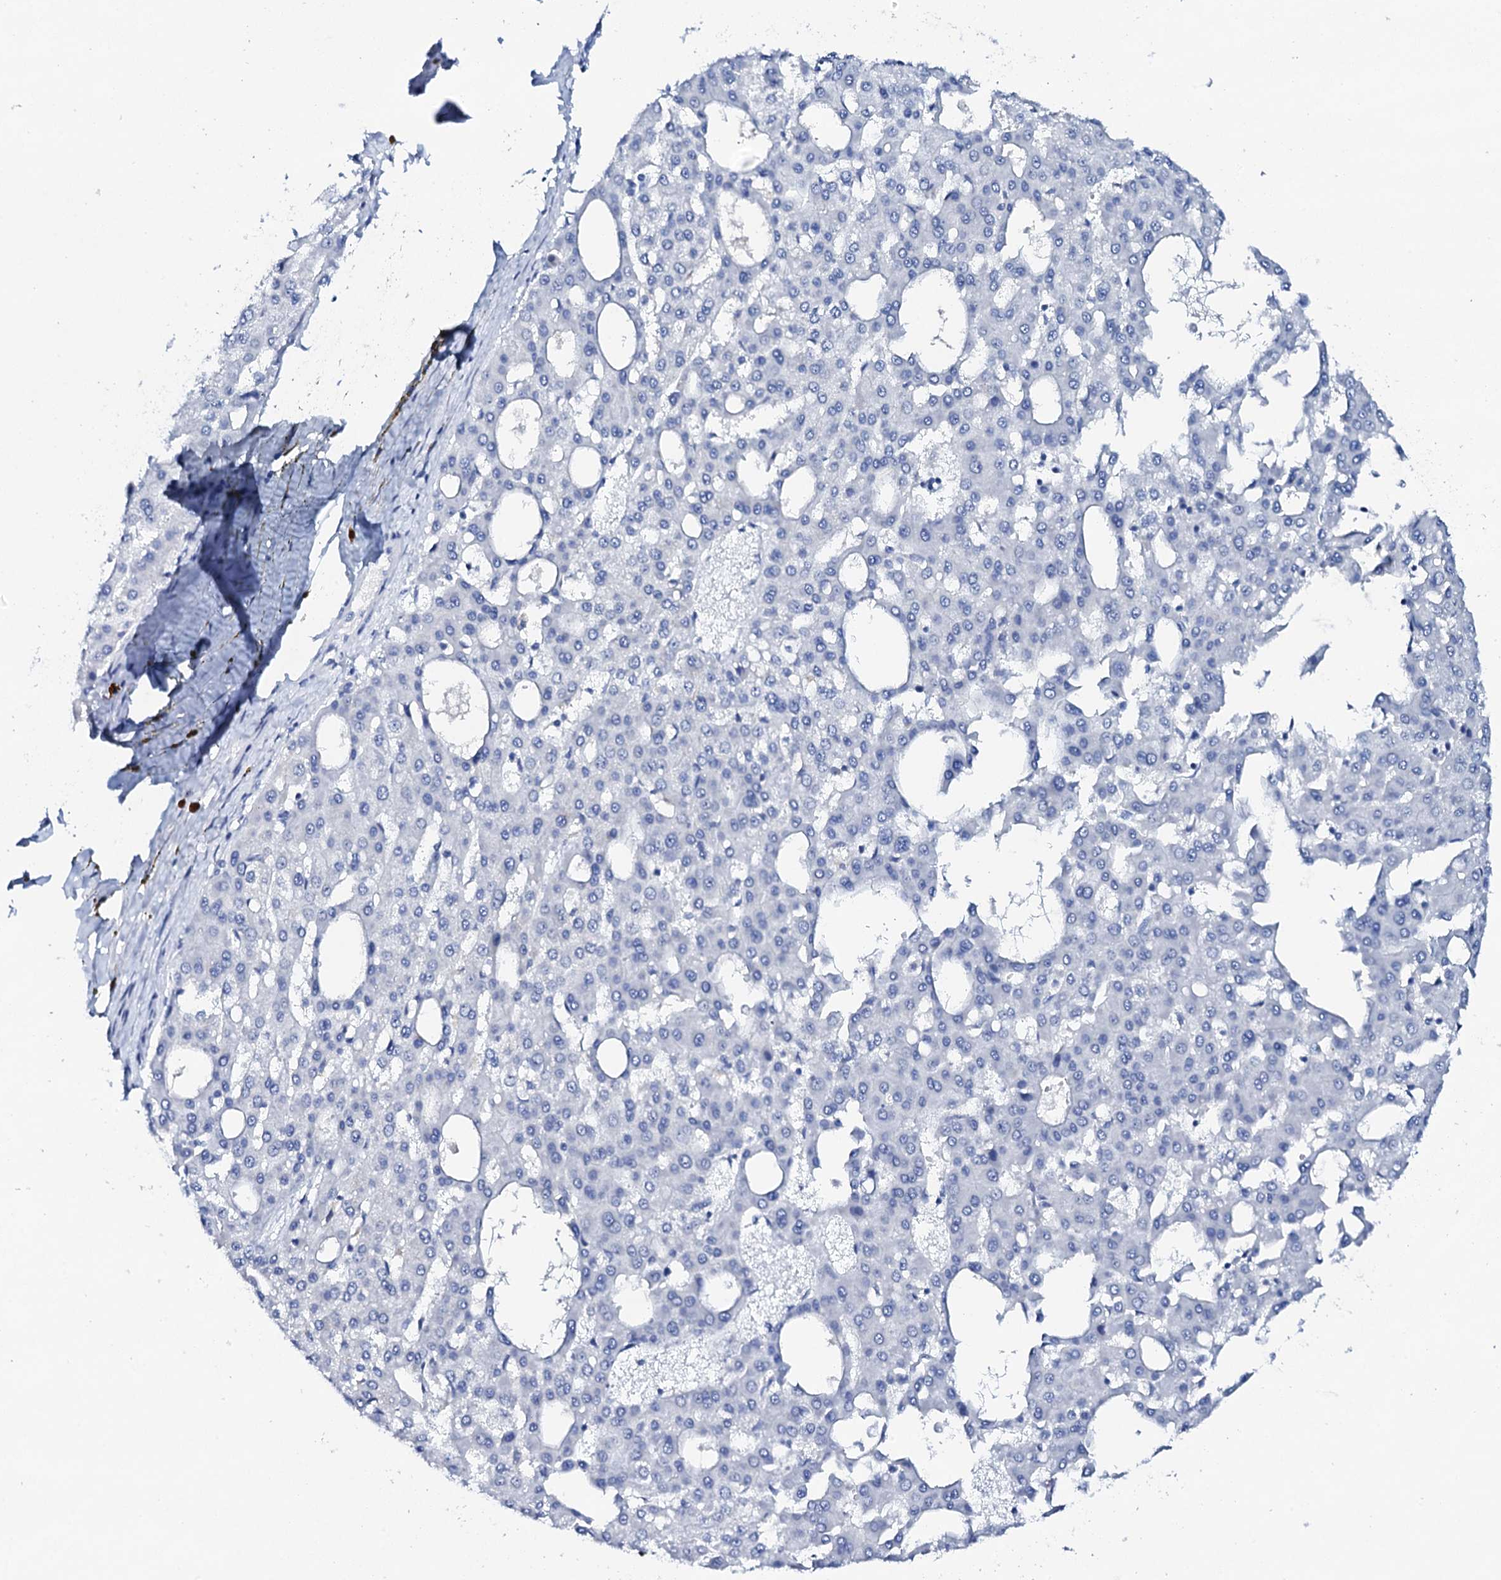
{"staining": {"intensity": "negative", "quantity": "none", "location": "none"}, "tissue": "liver cancer", "cell_type": "Tumor cells", "image_type": "cancer", "snomed": [{"axis": "morphology", "description": "Carcinoma, Hepatocellular, NOS"}, {"axis": "topography", "description": "Liver"}], "caption": "DAB immunohistochemical staining of human hepatocellular carcinoma (liver) exhibits no significant positivity in tumor cells.", "gene": "FBXL16", "patient": {"sex": "male", "age": 47}}